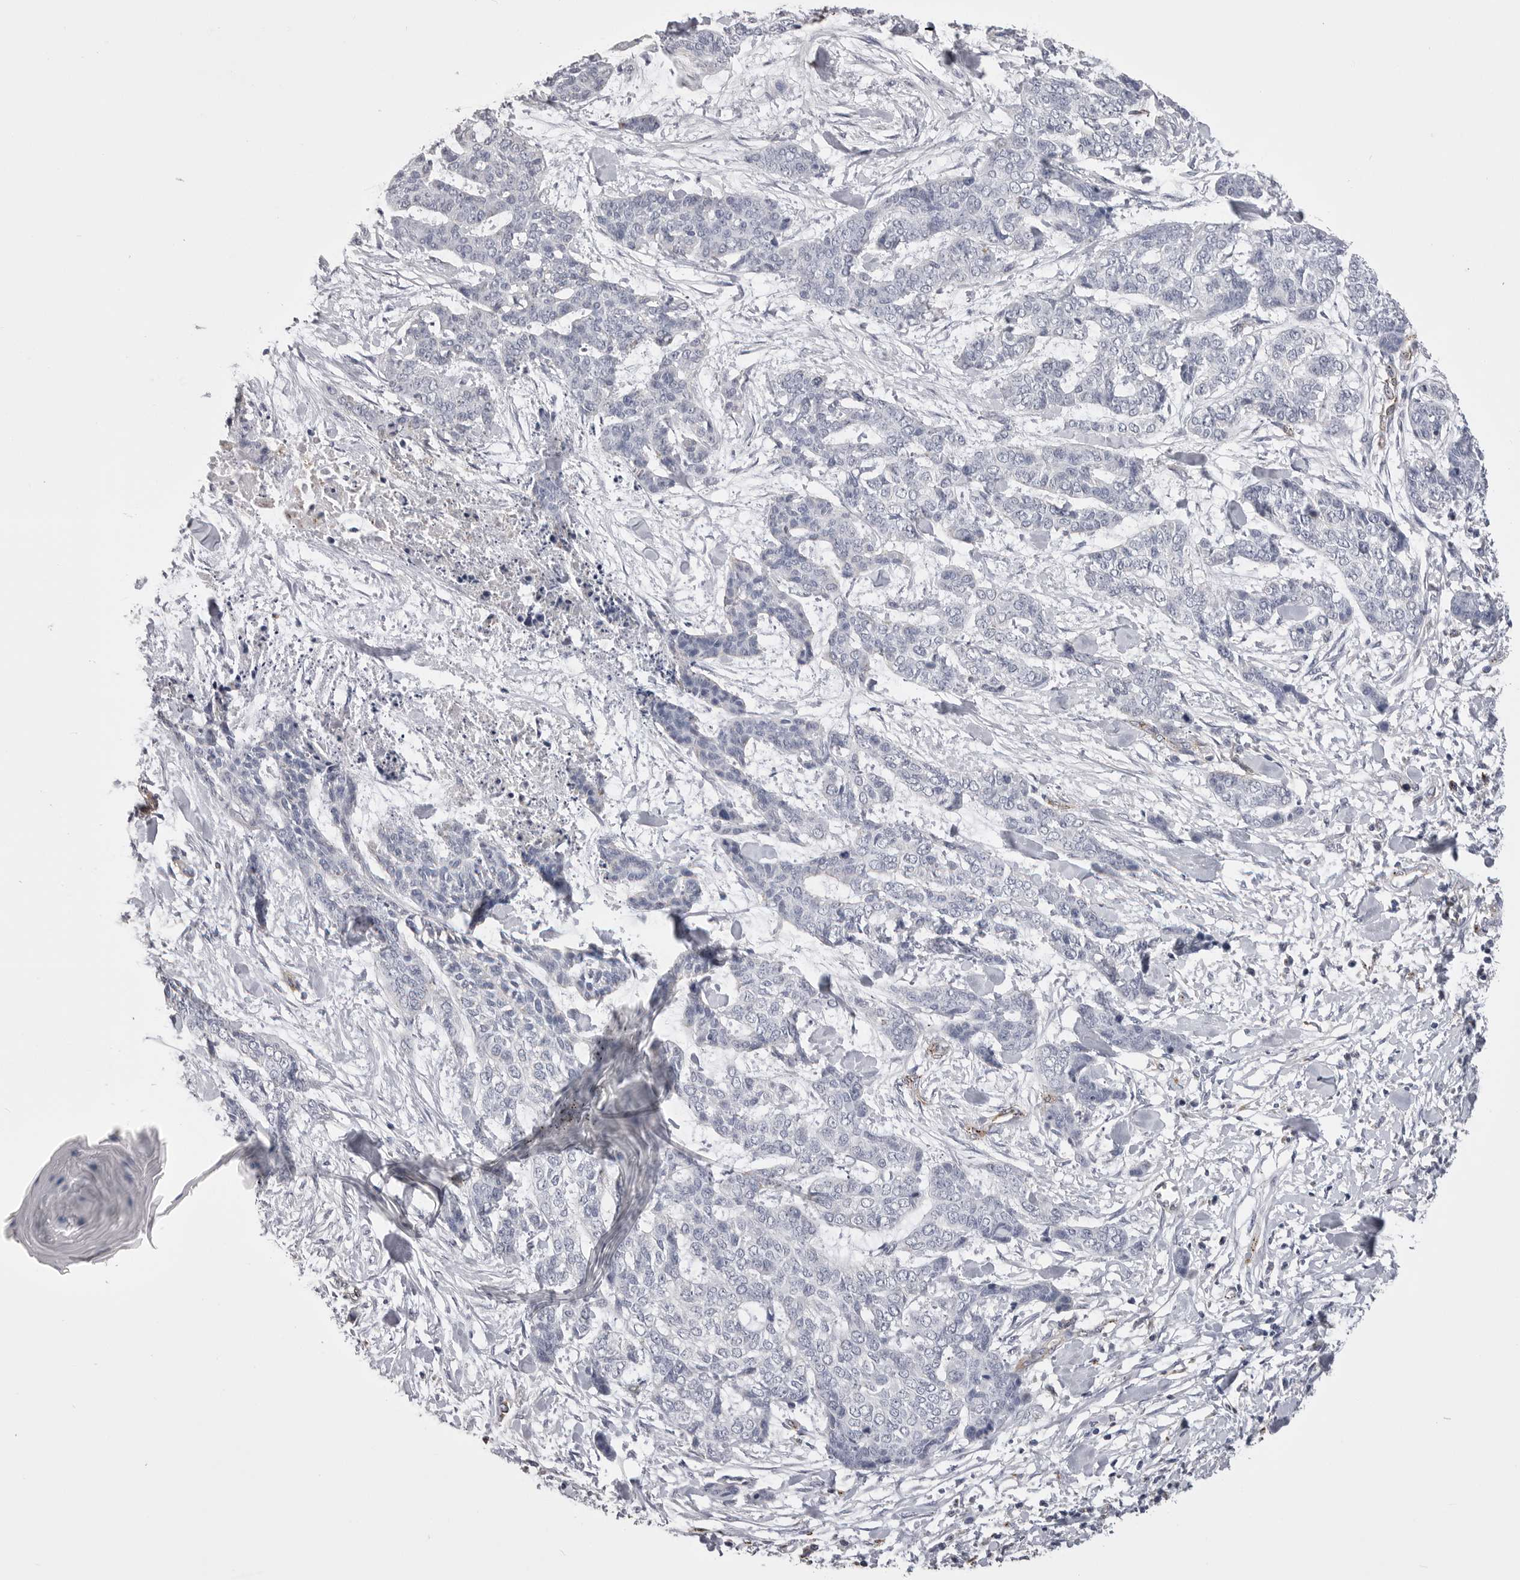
{"staining": {"intensity": "negative", "quantity": "none", "location": "none"}, "tissue": "skin cancer", "cell_type": "Tumor cells", "image_type": "cancer", "snomed": [{"axis": "morphology", "description": "Basal cell carcinoma"}, {"axis": "topography", "description": "Skin"}], "caption": "IHC histopathology image of neoplastic tissue: skin basal cell carcinoma stained with DAB exhibits no significant protein staining in tumor cells. Nuclei are stained in blue.", "gene": "PSPN", "patient": {"sex": "female", "age": 64}}